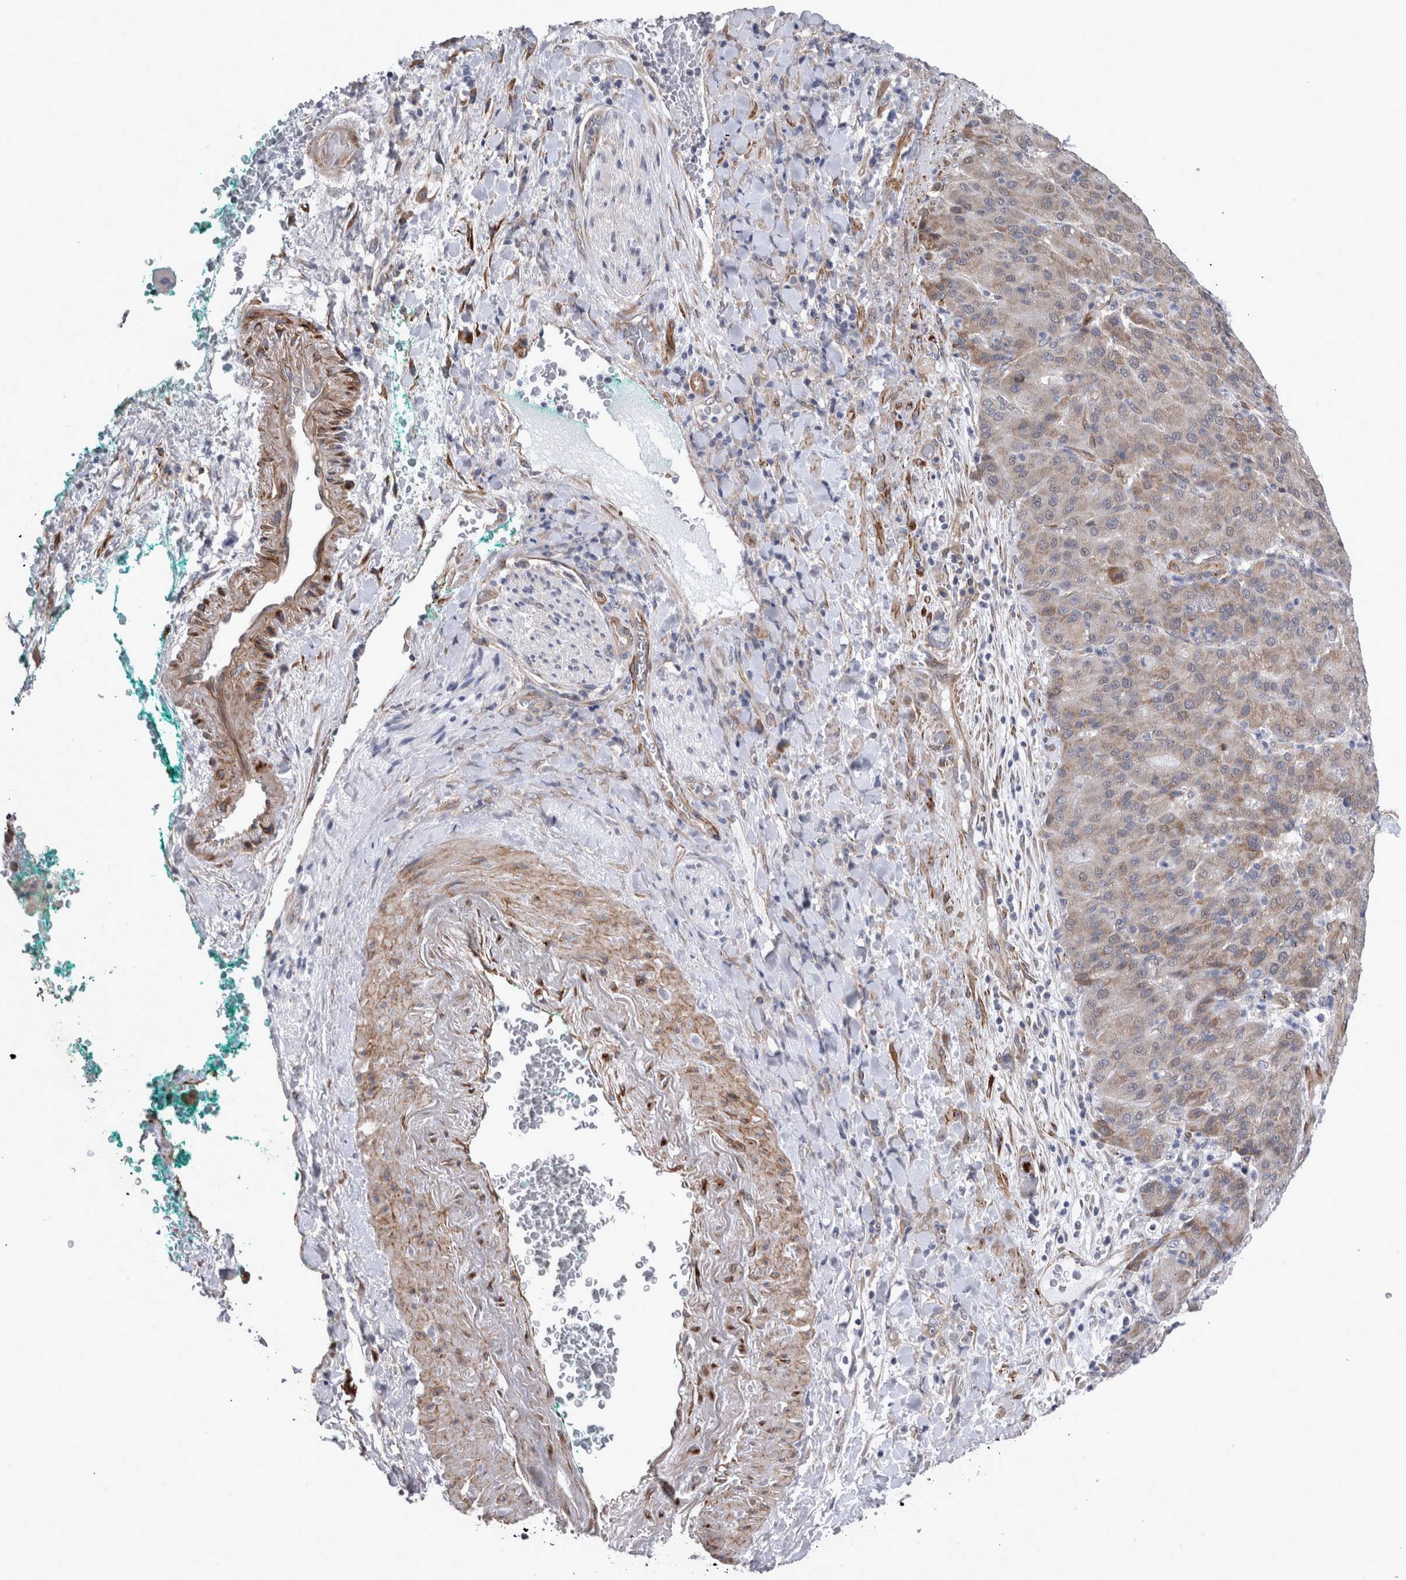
{"staining": {"intensity": "weak", "quantity": "25%-75%", "location": "cytoplasmic/membranous"}, "tissue": "liver cancer", "cell_type": "Tumor cells", "image_type": "cancer", "snomed": [{"axis": "morphology", "description": "Carcinoma, Hepatocellular, NOS"}, {"axis": "topography", "description": "Liver"}], "caption": "The photomicrograph demonstrates staining of liver cancer, revealing weak cytoplasmic/membranous protein expression (brown color) within tumor cells. The staining was performed using DAB to visualize the protein expression in brown, while the nuclei were stained in blue with hematoxylin (Magnification: 20x).", "gene": "DDX6", "patient": {"sex": "male", "age": 65}}